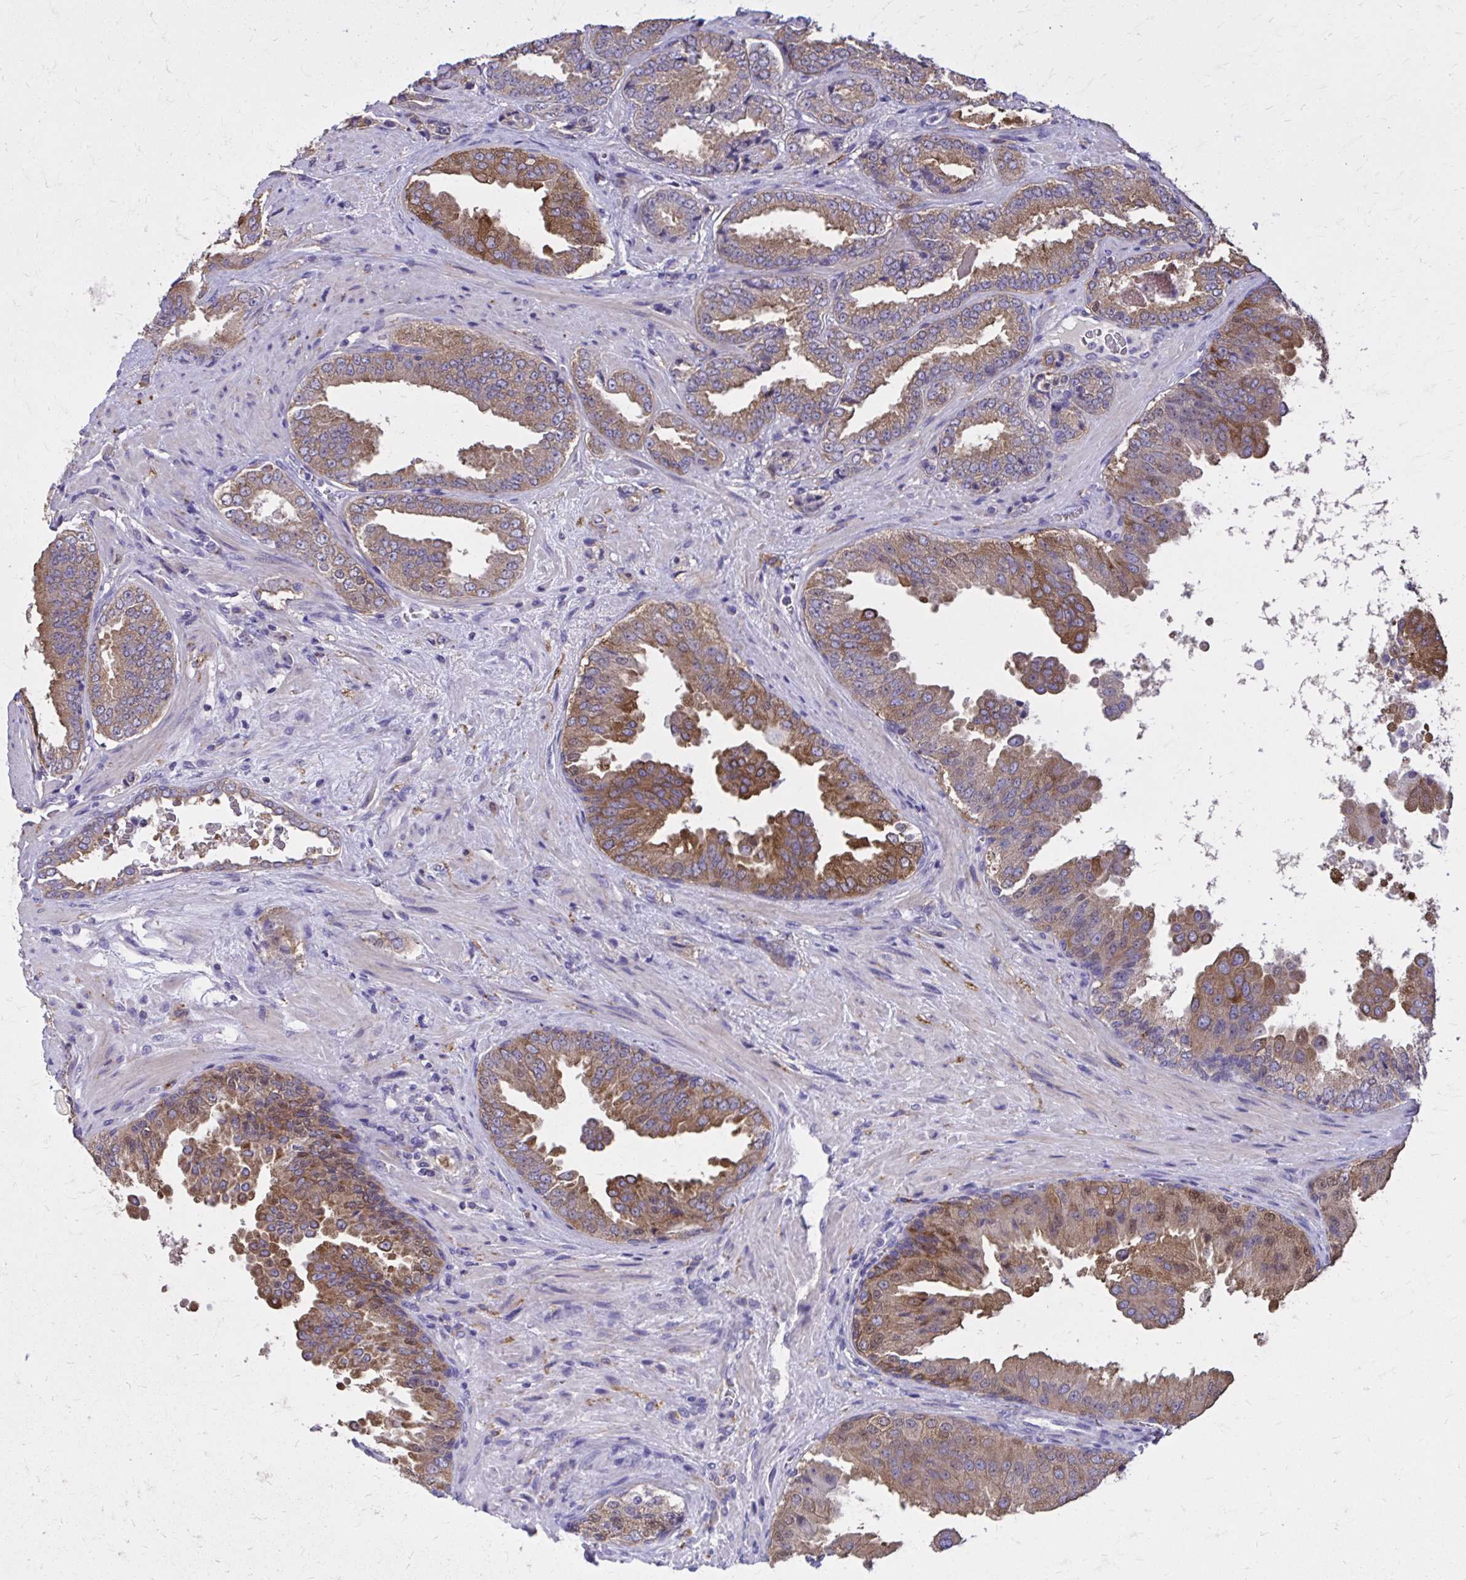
{"staining": {"intensity": "moderate", "quantity": ">75%", "location": "cytoplasmic/membranous"}, "tissue": "prostate cancer", "cell_type": "Tumor cells", "image_type": "cancer", "snomed": [{"axis": "morphology", "description": "Adenocarcinoma, Low grade"}, {"axis": "topography", "description": "Prostate"}], "caption": "Moderate cytoplasmic/membranous positivity is appreciated in approximately >75% of tumor cells in adenocarcinoma (low-grade) (prostate).", "gene": "EPB41L1", "patient": {"sex": "male", "age": 67}}